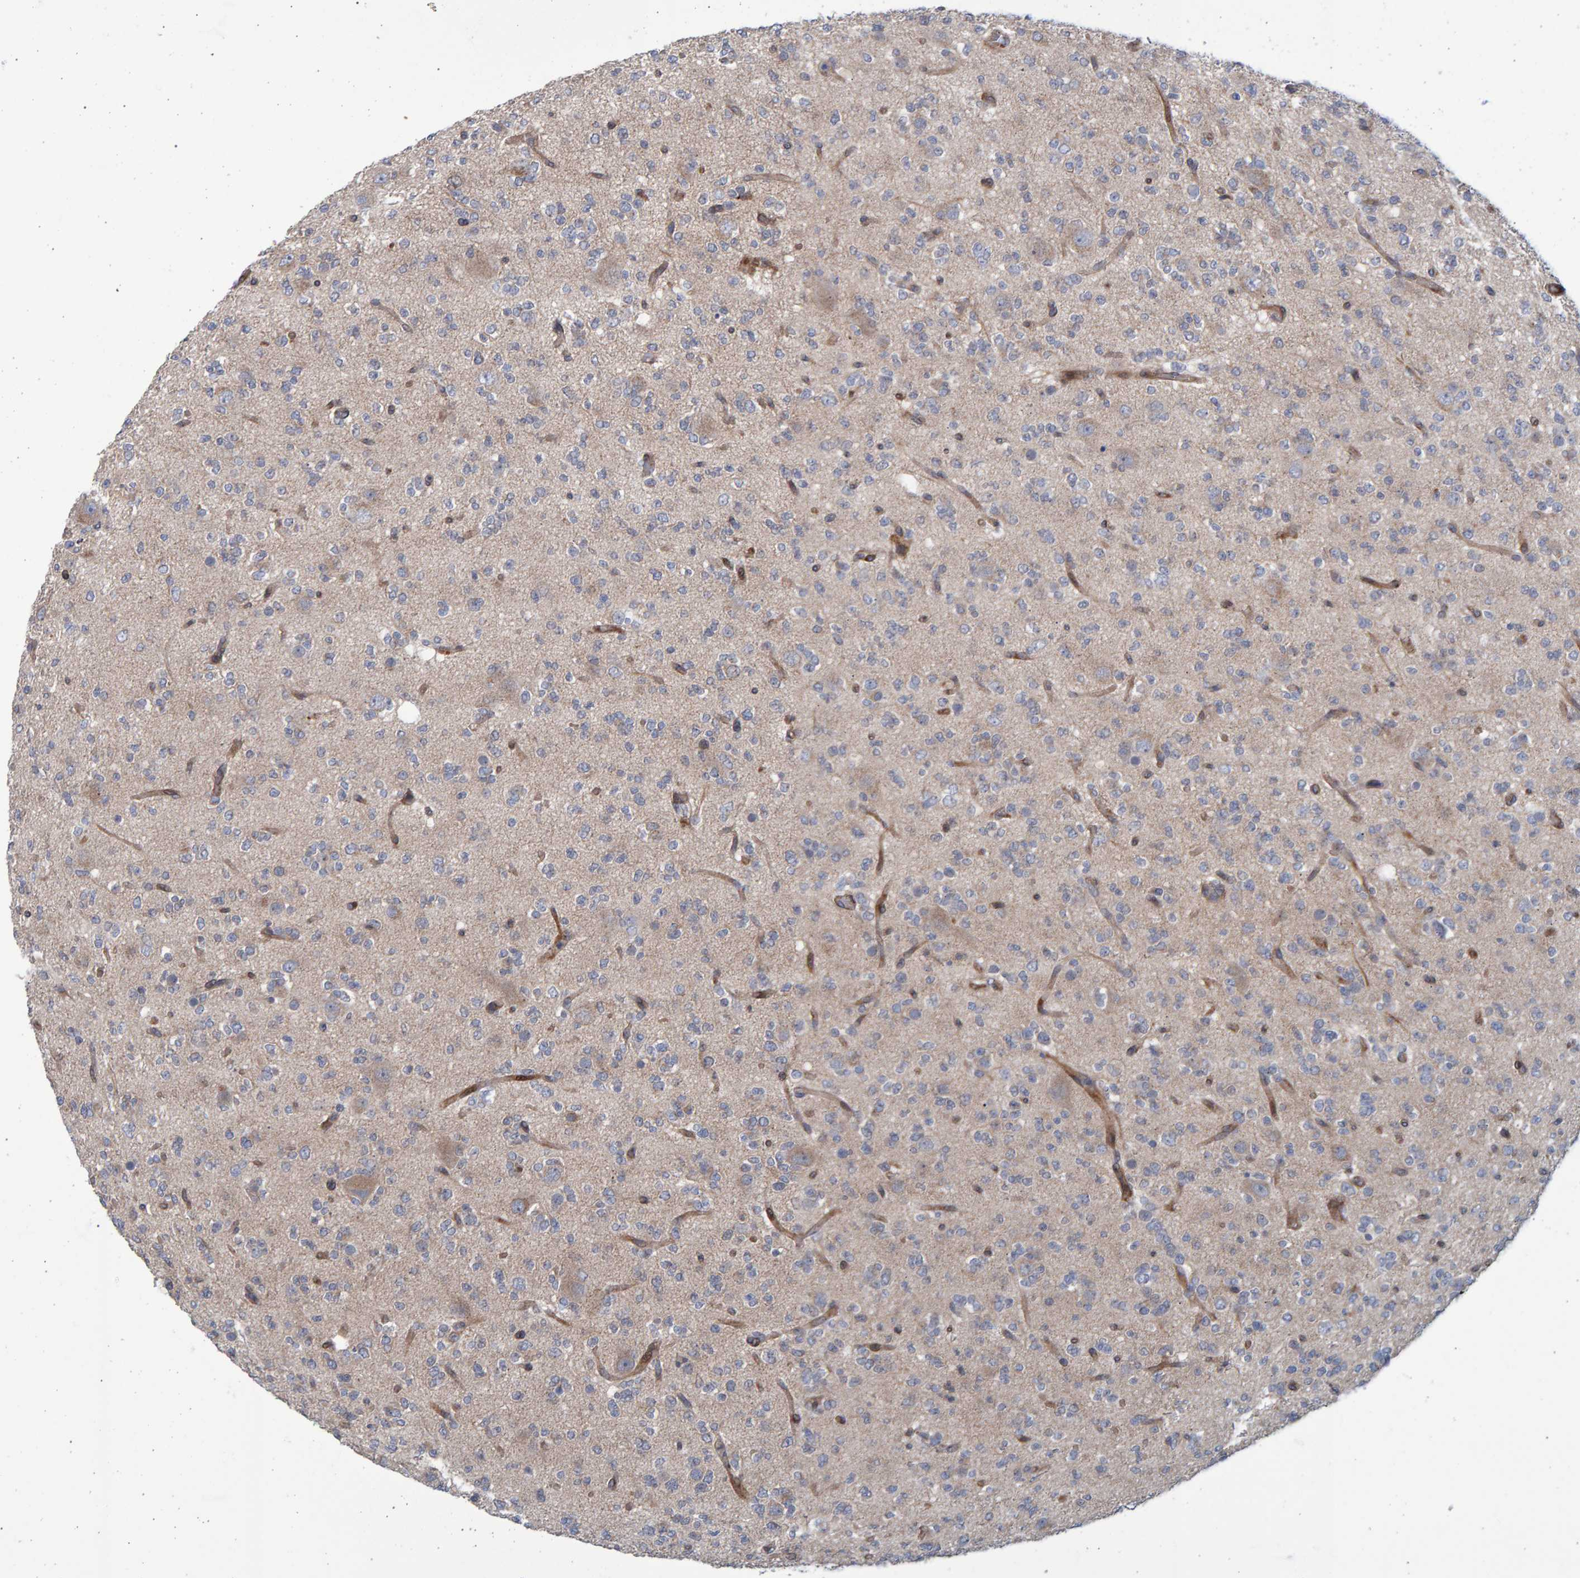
{"staining": {"intensity": "negative", "quantity": "none", "location": "none"}, "tissue": "glioma", "cell_type": "Tumor cells", "image_type": "cancer", "snomed": [{"axis": "morphology", "description": "Glioma, malignant, Low grade"}, {"axis": "topography", "description": "Brain"}], "caption": "Immunohistochemical staining of glioma exhibits no significant staining in tumor cells. The staining was performed using DAB to visualize the protein expression in brown, while the nuclei were stained in blue with hematoxylin (Magnification: 20x).", "gene": "LRBA", "patient": {"sex": "male", "age": 38}}